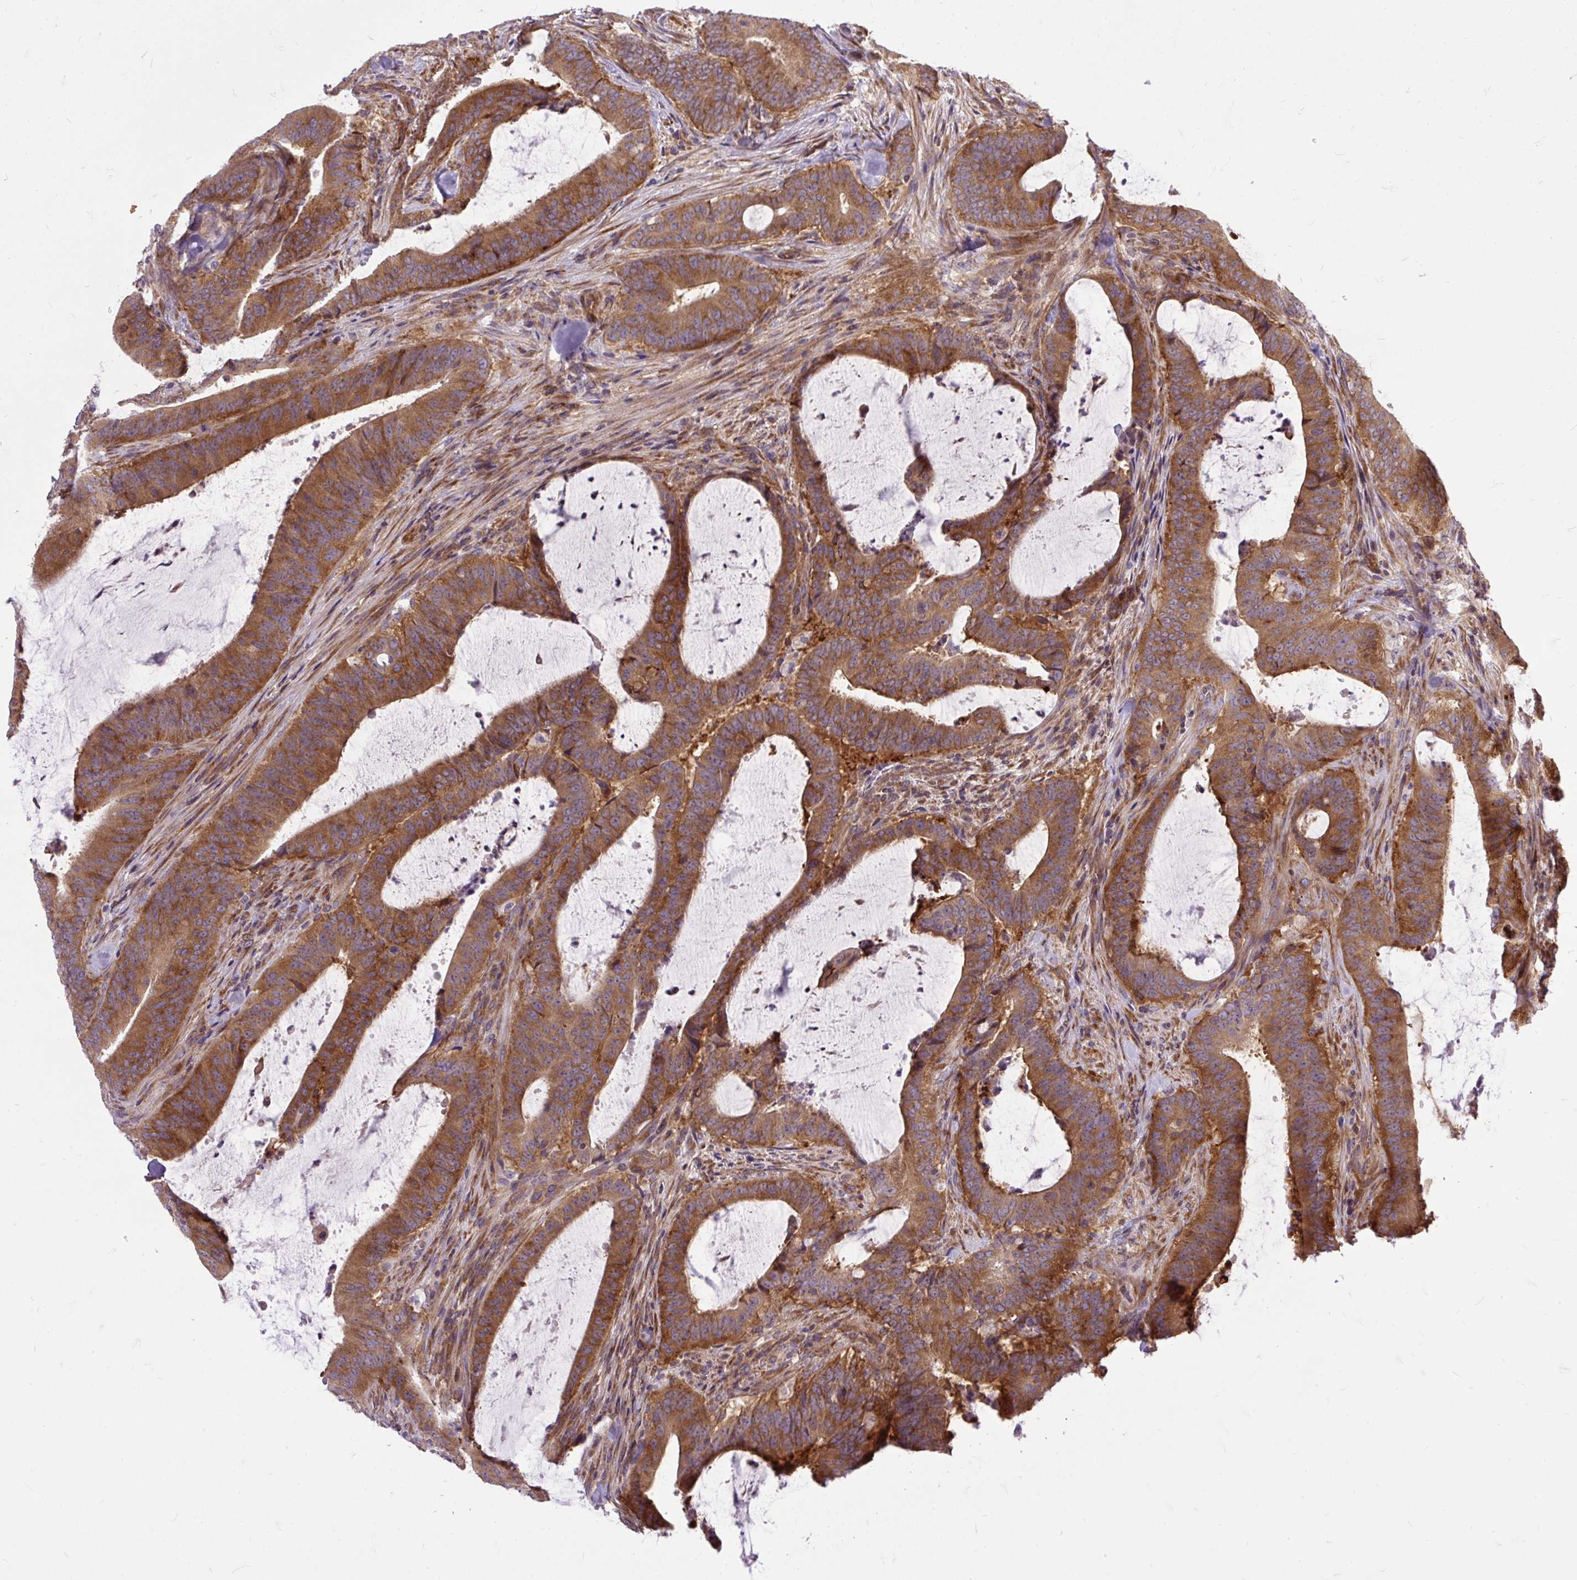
{"staining": {"intensity": "strong", "quantity": ">75%", "location": "cytoplasmic/membranous"}, "tissue": "colorectal cancer", "cell_type": "Tumor cells", "image_type": "cancer", "snomed": [{"axis": "morphology", "description": "Adenocarcinoma, NOS"}, {"axis": "topography", "description": "Colon"}], "caption": "Immunohistochemical staining of colorectal cancer (adenocarcinoma) exhibits high levels of strong cytoplasmic/membranous positivity in about >75% of tumor cells.", "gene": "TRIM17", "patient": {"sex": "female", "age": 43}}